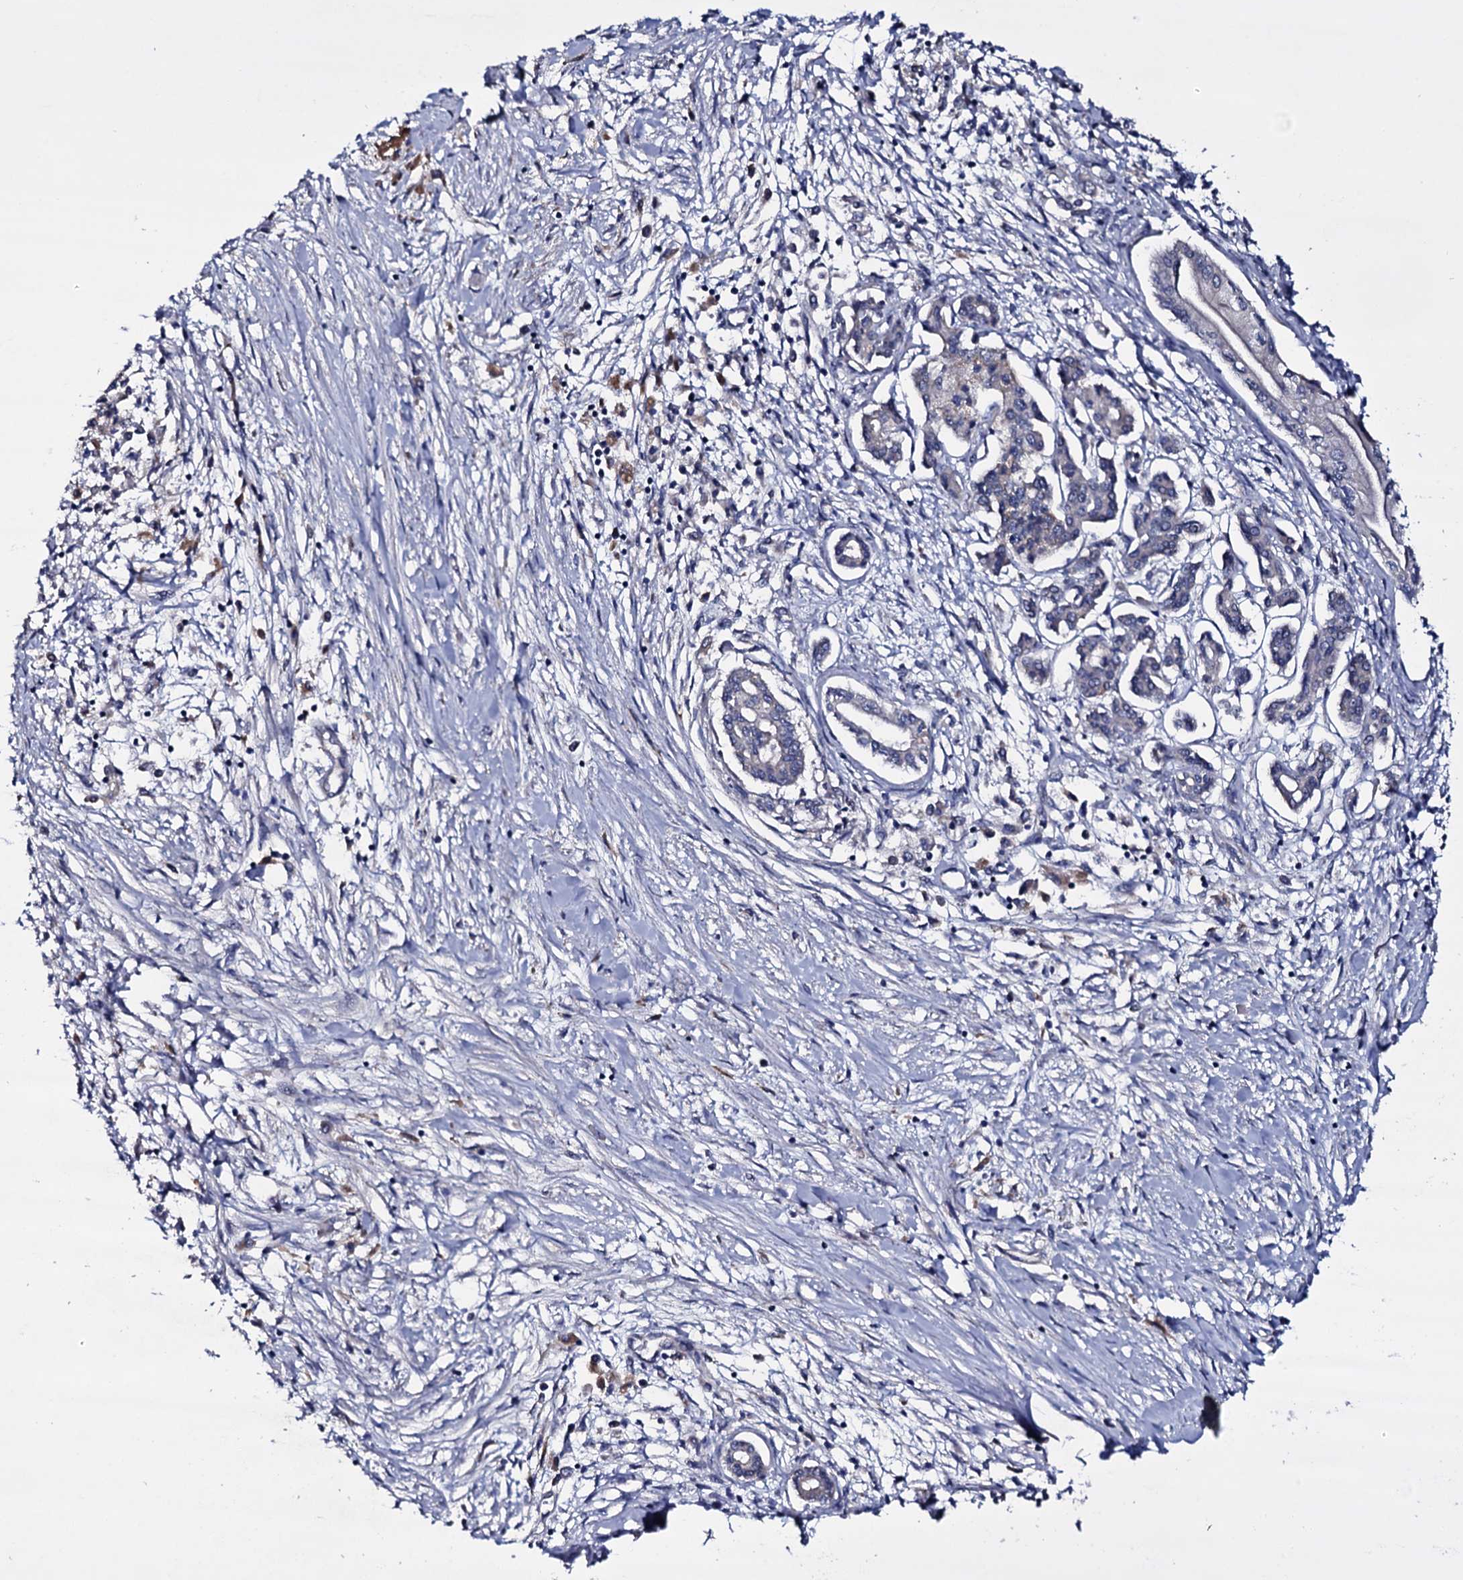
{"staining": {"intensity": "negative", "quantity": "none", "location": "none"}, "tissue": "pancreatic cancer", "cell_type": "Tumor cells", "image_type": "cancer", "snomed": [{"axis": "morphology", "description": "Adenocarcinoma, NOS"}, {"axis": "topography", "description": "Pancreas"}], "caption": "Tumor cells are negative for brown protein staining in pancreatic cancer.", "gene": "BCL2L14", "patient": {"sex": "female", "age": 50}}